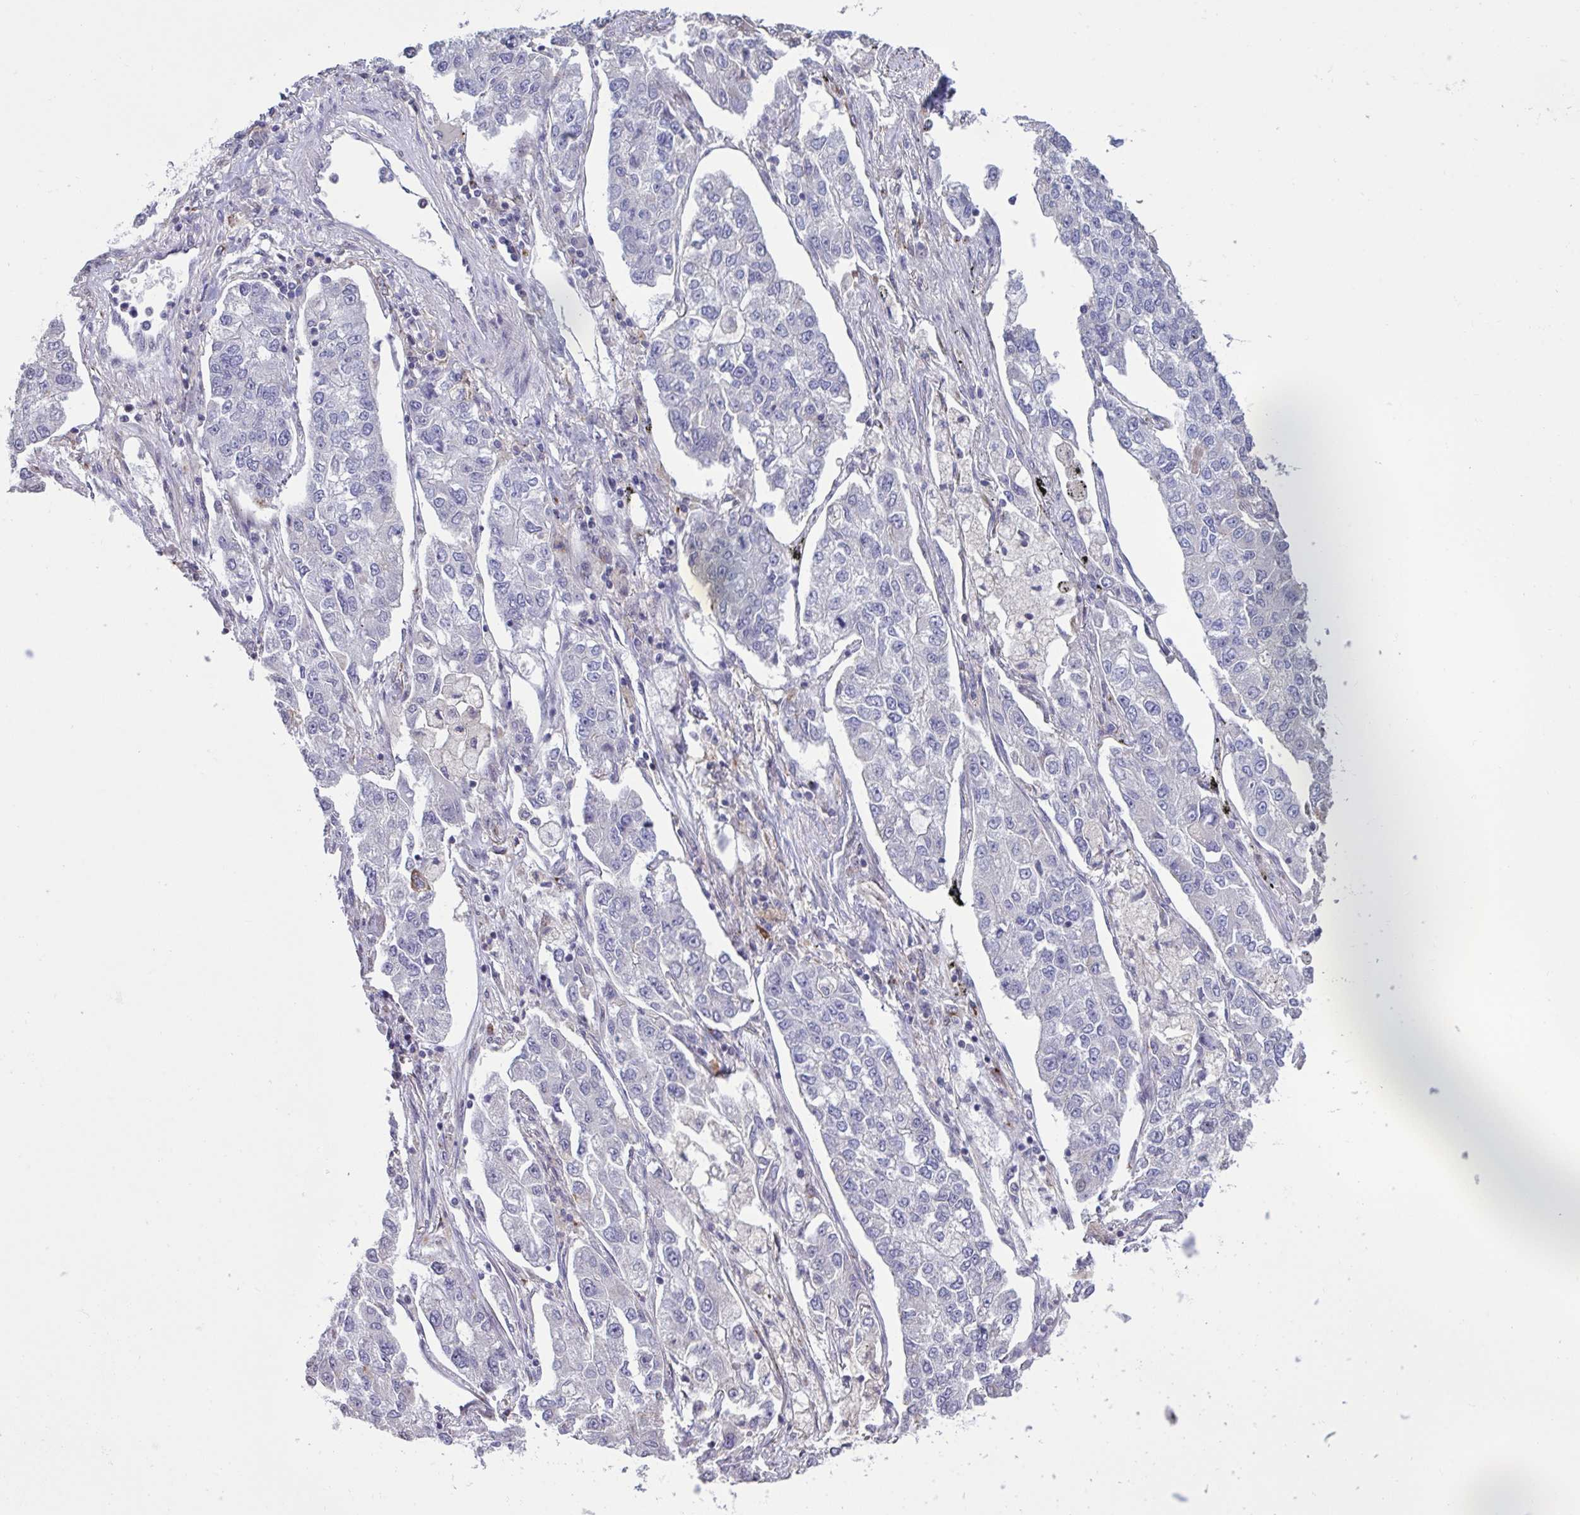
{"staining": {"intensity": "negative", "quantity": "none", "location": "none"}, "tissue": "lung cancer", "cell_type": "Tumor cells", "image_type": "cancer", "snomed": [{"axis": "morphology", "description": "Adenocarcinoma, NOS"}, {"axis": "topography", "description": "Lung"}], "caption": "Tumor cells are negative for protein expression in human lung cancer (adenocarcinoma).", "gene": "MRGPRX2", "patient": {"sex": "male", "age": 49}}